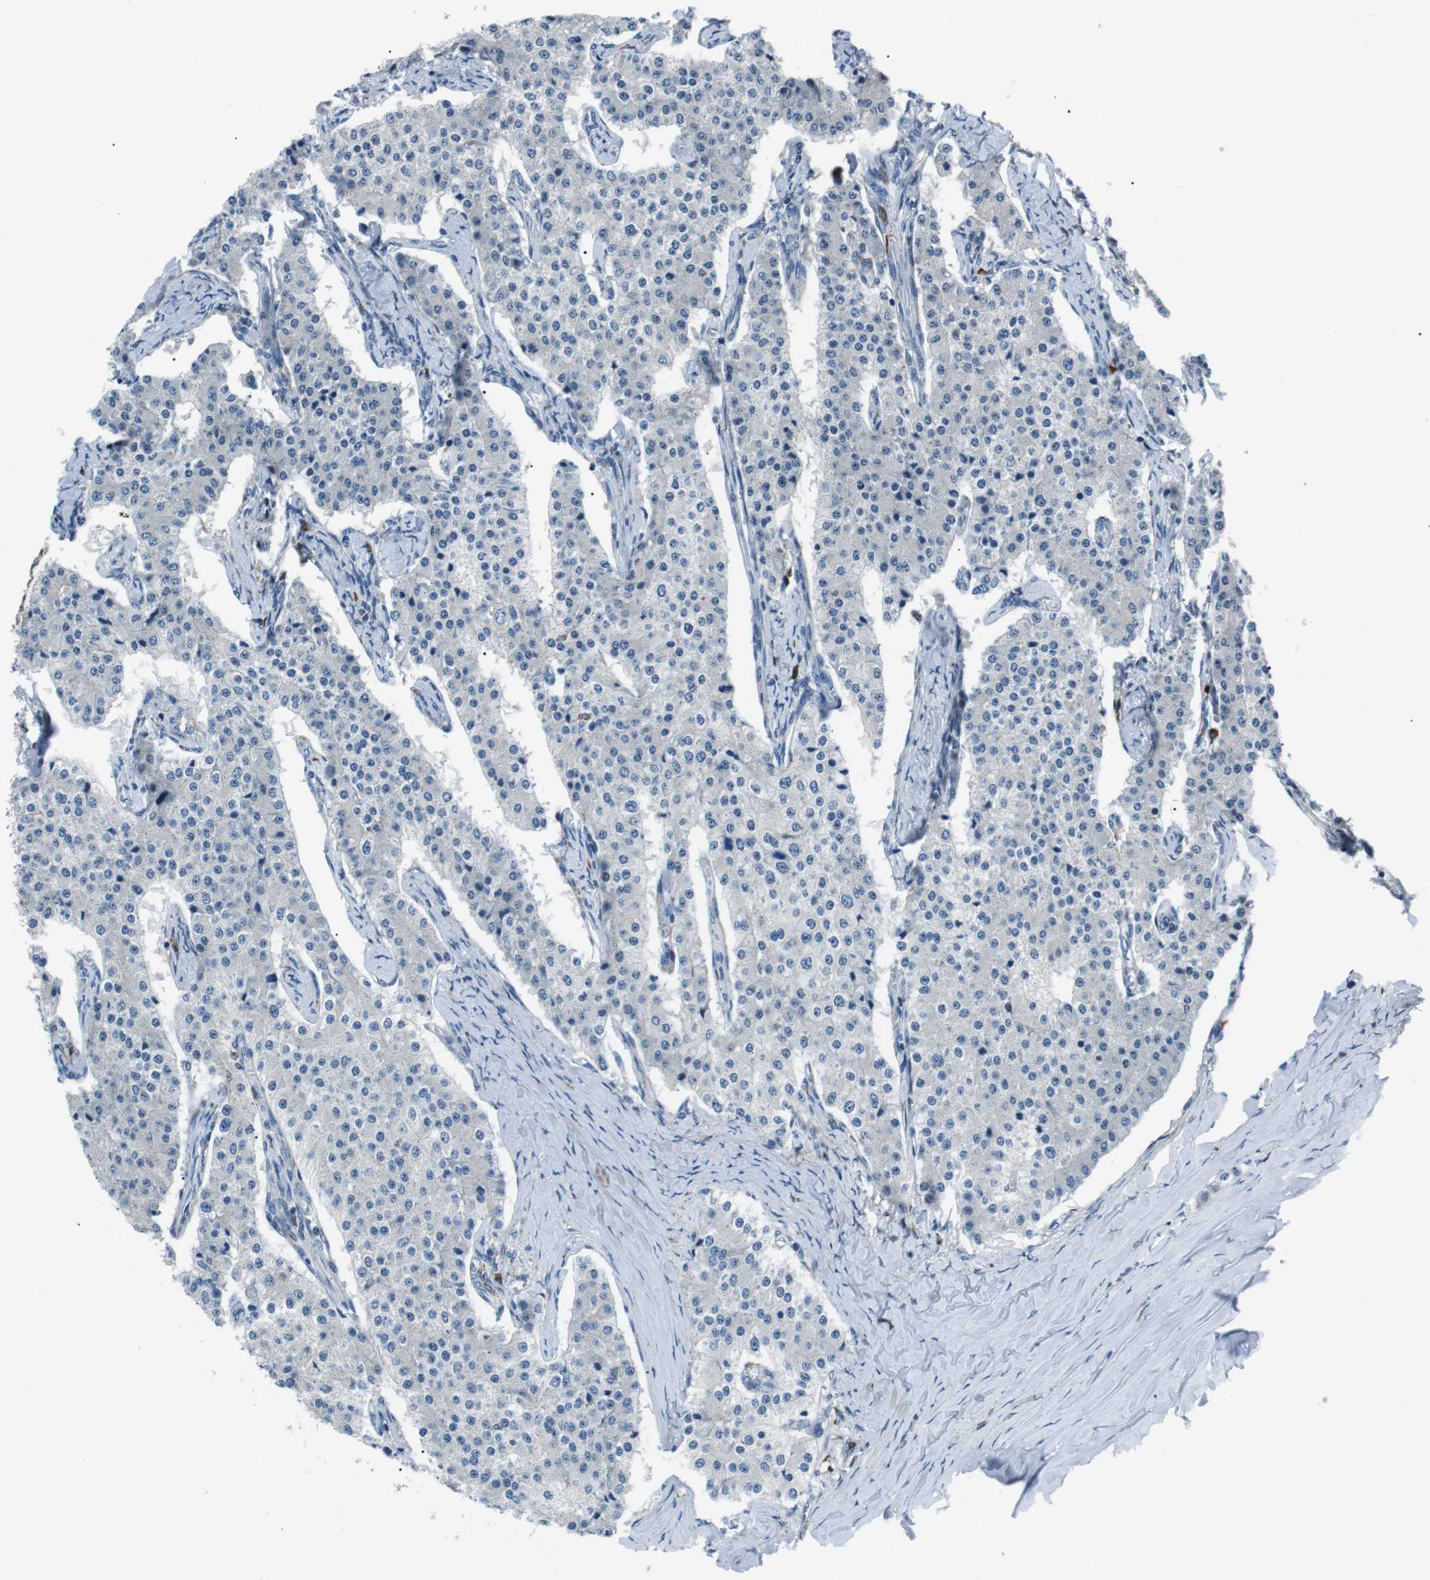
{"staining": {"intensity": "negative", "quantity": "none", "location": "none"}, "tissue": "carcinoid", "cell_type": "Tumor cells", "image_type": "cancer", "snomed": [{"axis": "morphology", "description": "Carcinoid, malignant, NOS"}, {"axis": "topography", "description": "Colon"}], "caption": "This is an IHC histopathology image of malignant carcinoid. There is no staining in tumor cells.", "gene": "BLNK", "patient": {"sex": "female", "age": 52}}